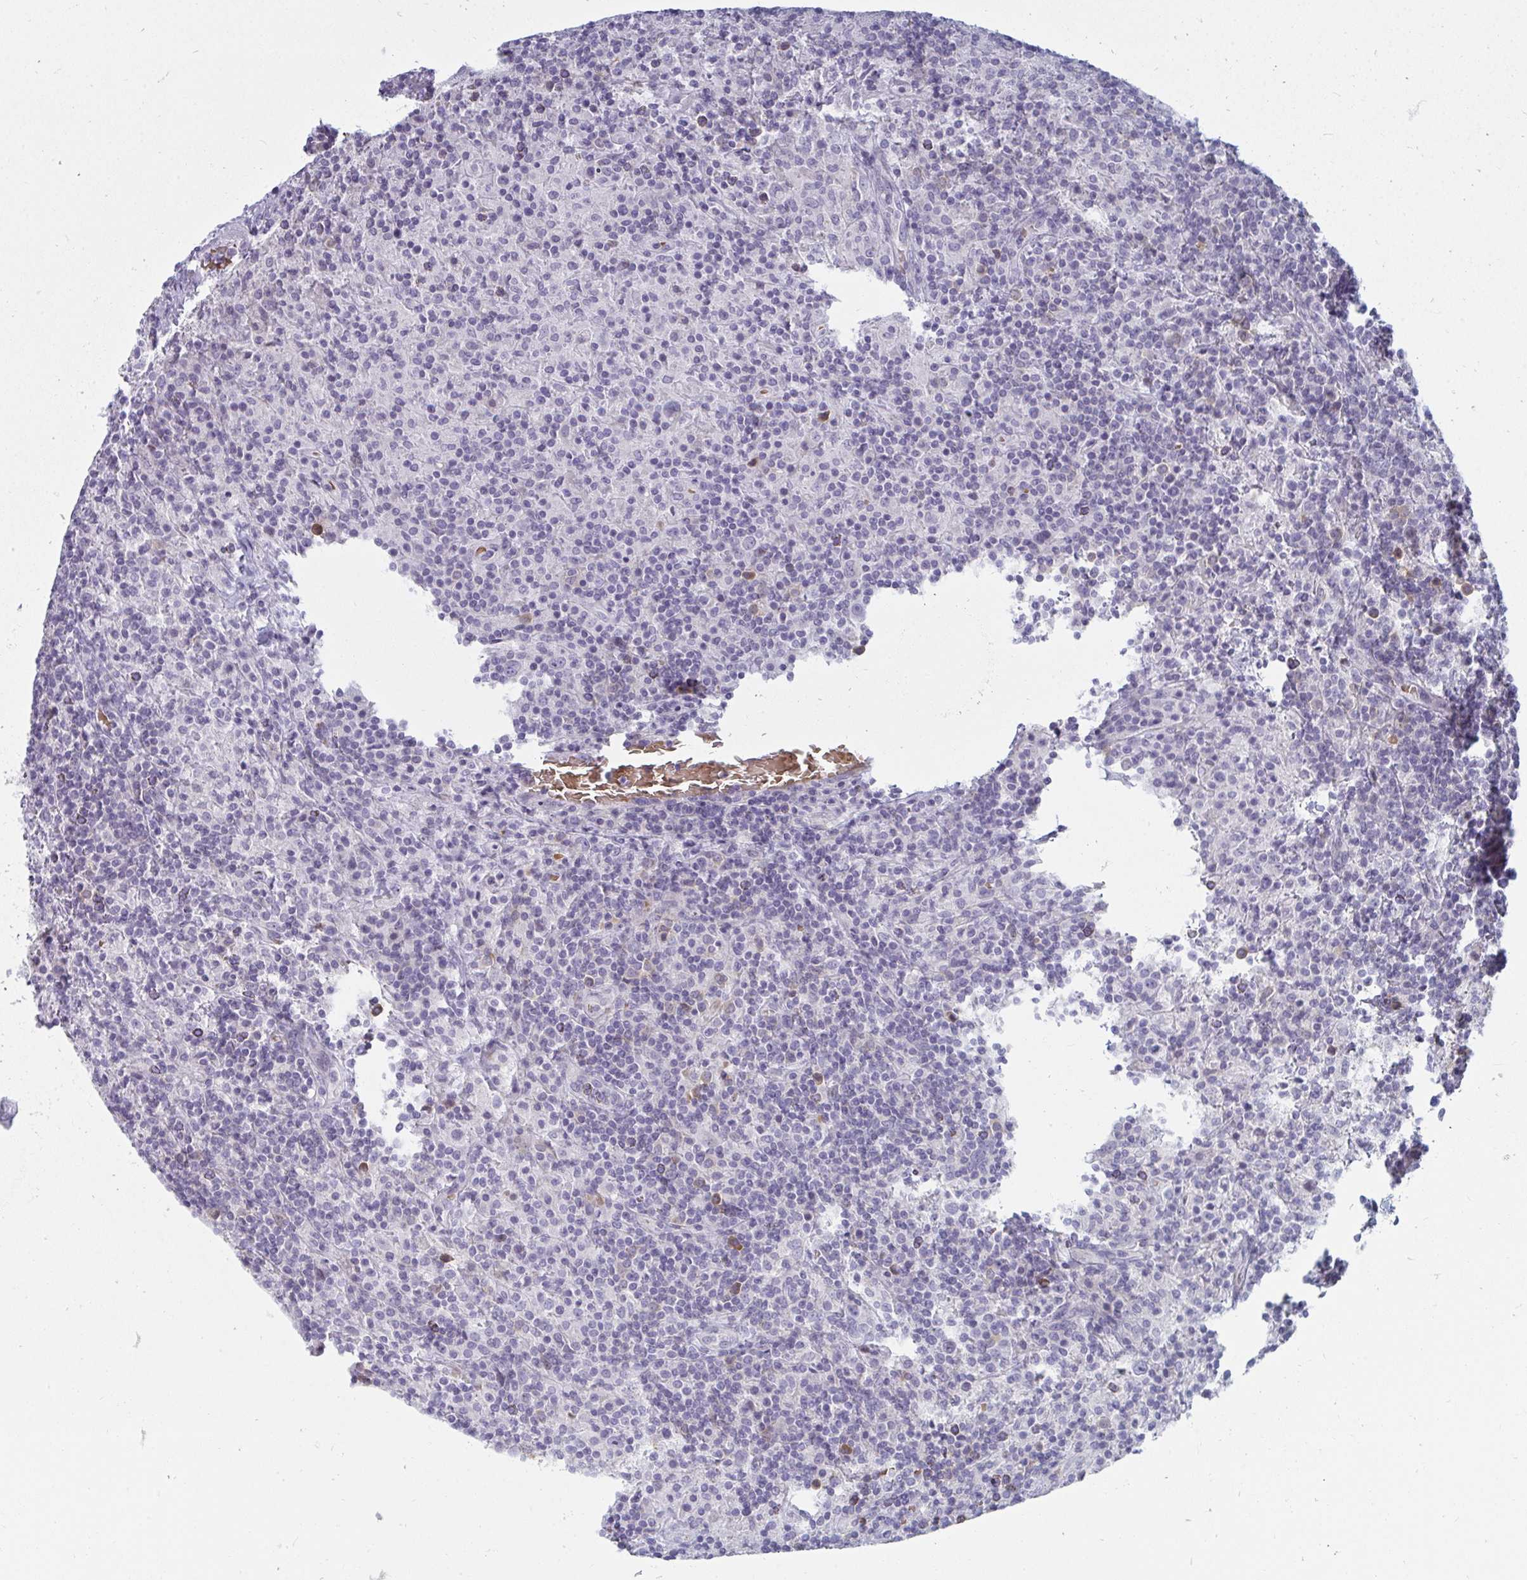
{"staining": {"intensity": "negative", "quantity": "none", "location": "none"}, "tissue": "lymphoma", "cell_type": "Tumor cells", "image_type": "cancer", "snomed": [{"axis": "morphology", "description": "Hodgkin's disease, NOS"}, {"axis": "topography", "description": "Lymph node"}], "caption": "High power microscopy image of an immunohistochemistry (IHC) histopathology image of lymphoma, revealing no significant expression in tumor cells.", "gene": "SHB", "patient": {"sex": "male", "age": 70}}